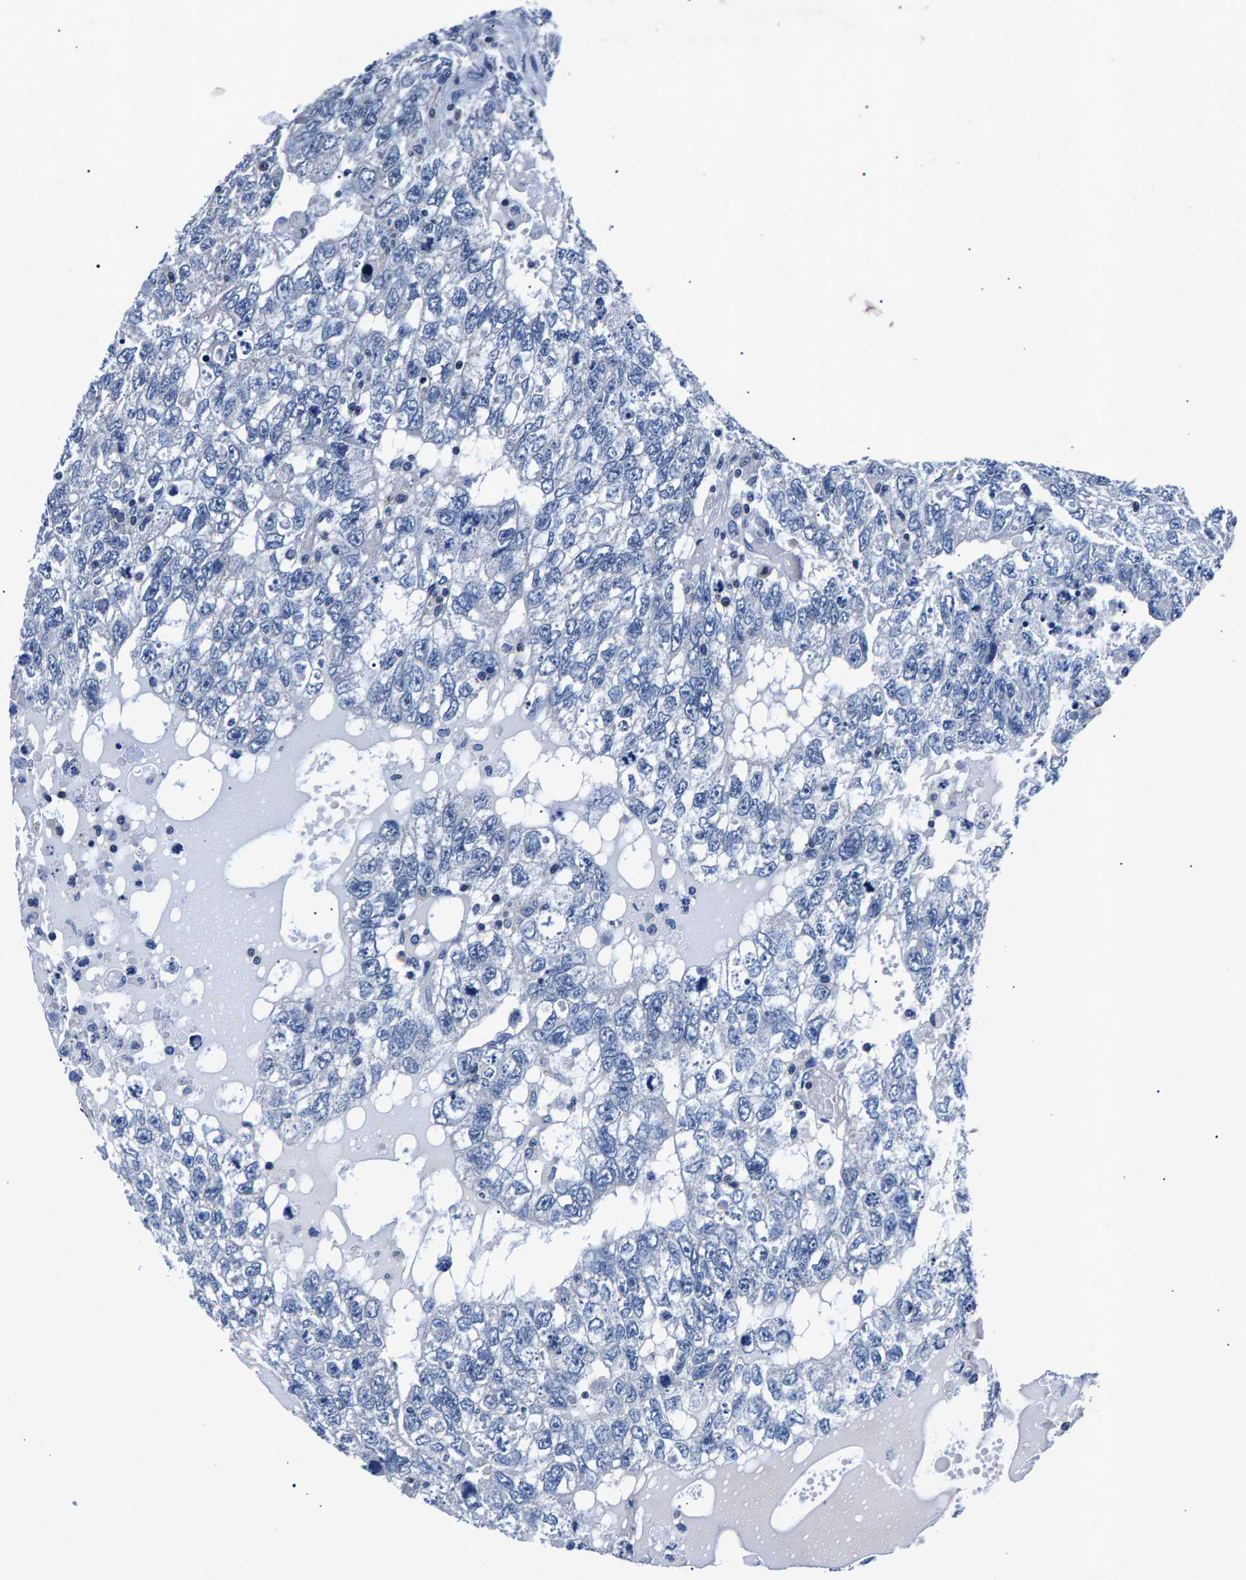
{"staining": {"intensity": "negative", "quantity": "none", "location": "none"}, "tissue": "testis cancer", "cell_type": "Tumor cells", "image_type": "cancer", "snomed": [{"axis": "morphology", "description": "Carcinoma, Embryonal, NOS"}, {"axis": "topography", "description": "Testis"}], "caption": "Immunohistochemistry (IHC) photomicrograph of testis cancer stained for a protein (brown), which displays no positivity in tumor cells.", "gene": "PHF24", "patient": {"sex": "male", "age": 36}}